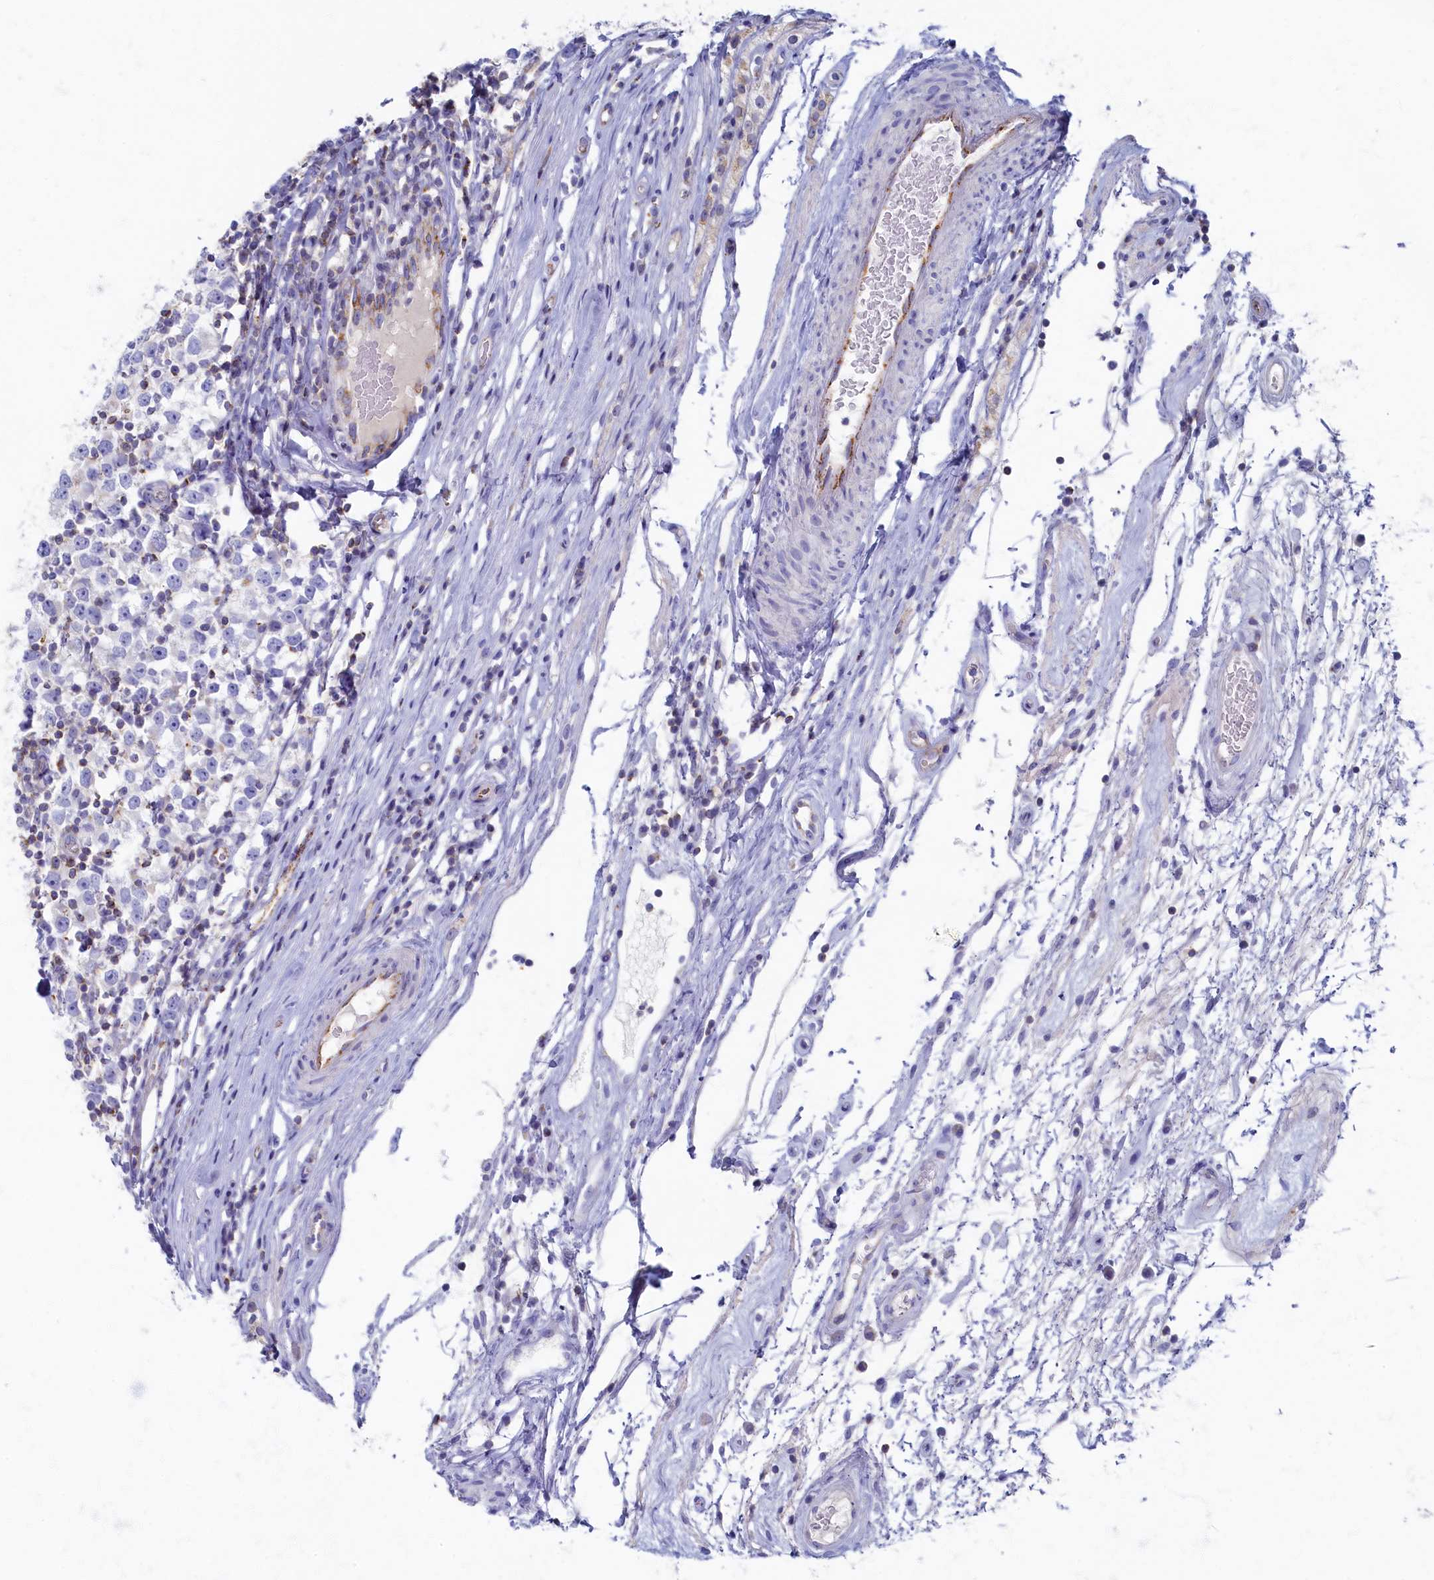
{"staining": {"intensity": "negative", "quantity": "none", "location": "none"}, "tissue": "testis cancer", "cell_type": "Tumor cells", "image_type": "cancer", "snomed": [{"axis": "morphology", "description": "Seminoma, NOS"}, {"axis": "topography", "description": "Testis"}], "caption": "This is an immunohistochemistry (IHC) photomicrograph of testis seminoma. There is no positivity in tumor cells.", "gene": "OCIAD2", "patient": {"sex": "male", "age": 65}}